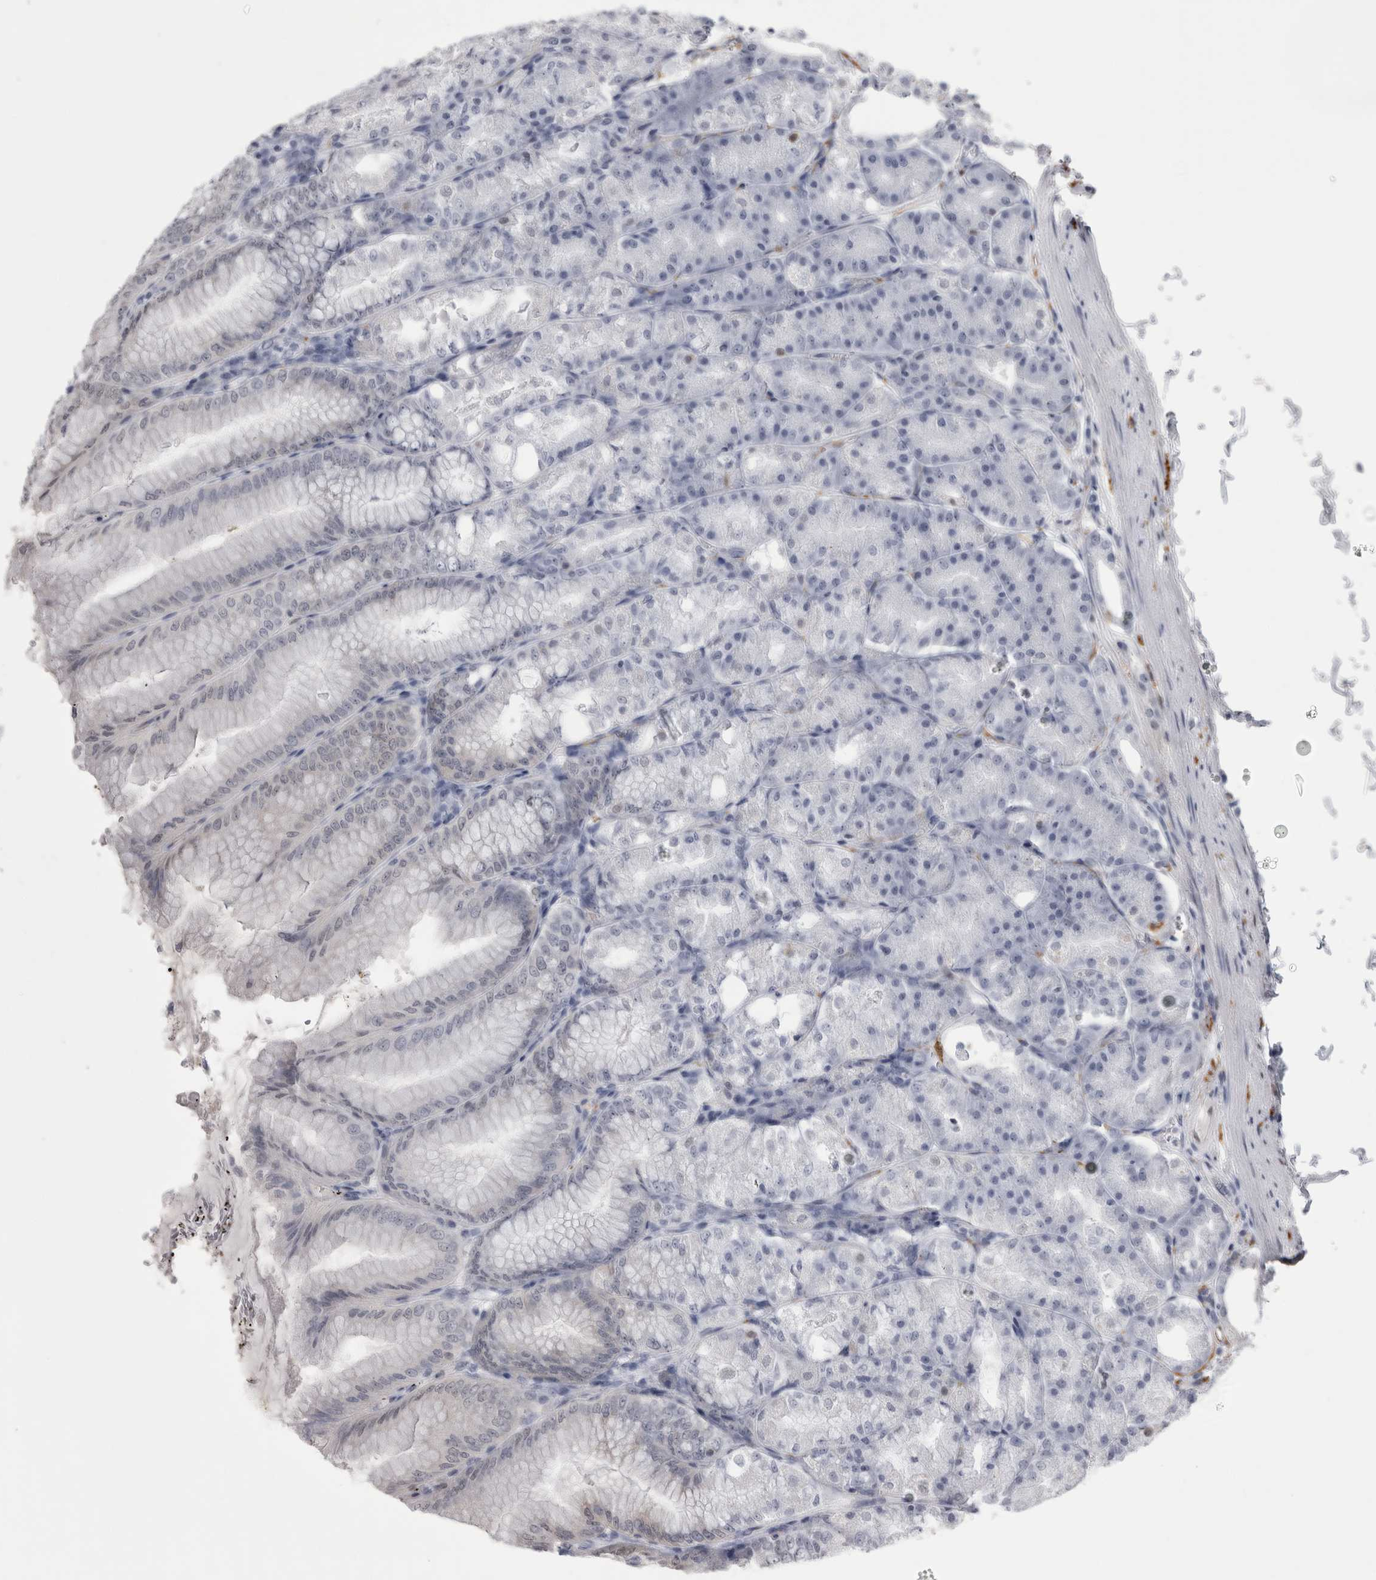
{"staining": {"intensity": "weak", "quantity": "<25%", "location": "cytoplasmic/membranous"}, "tissue": "stomach", "cell_type": "Glandular cells", "image_type": "normal", "snomed": [{"axis": "morphology", "description": "Normal tissue, NOS"}, {"axis": "topography", "description": "Stomach, lower"}], "caption": "Glandular cells show no significant staining in normal stomach. The staining was performed using DAB (3,3'-diaminobenzidine) to visualize the protein expression in brown, while the nuclei were stained in blue with hematoxylin (Magnification: 20x).", "gene": "ACOT7", "patient": {"sex": "male", "age": 71}}